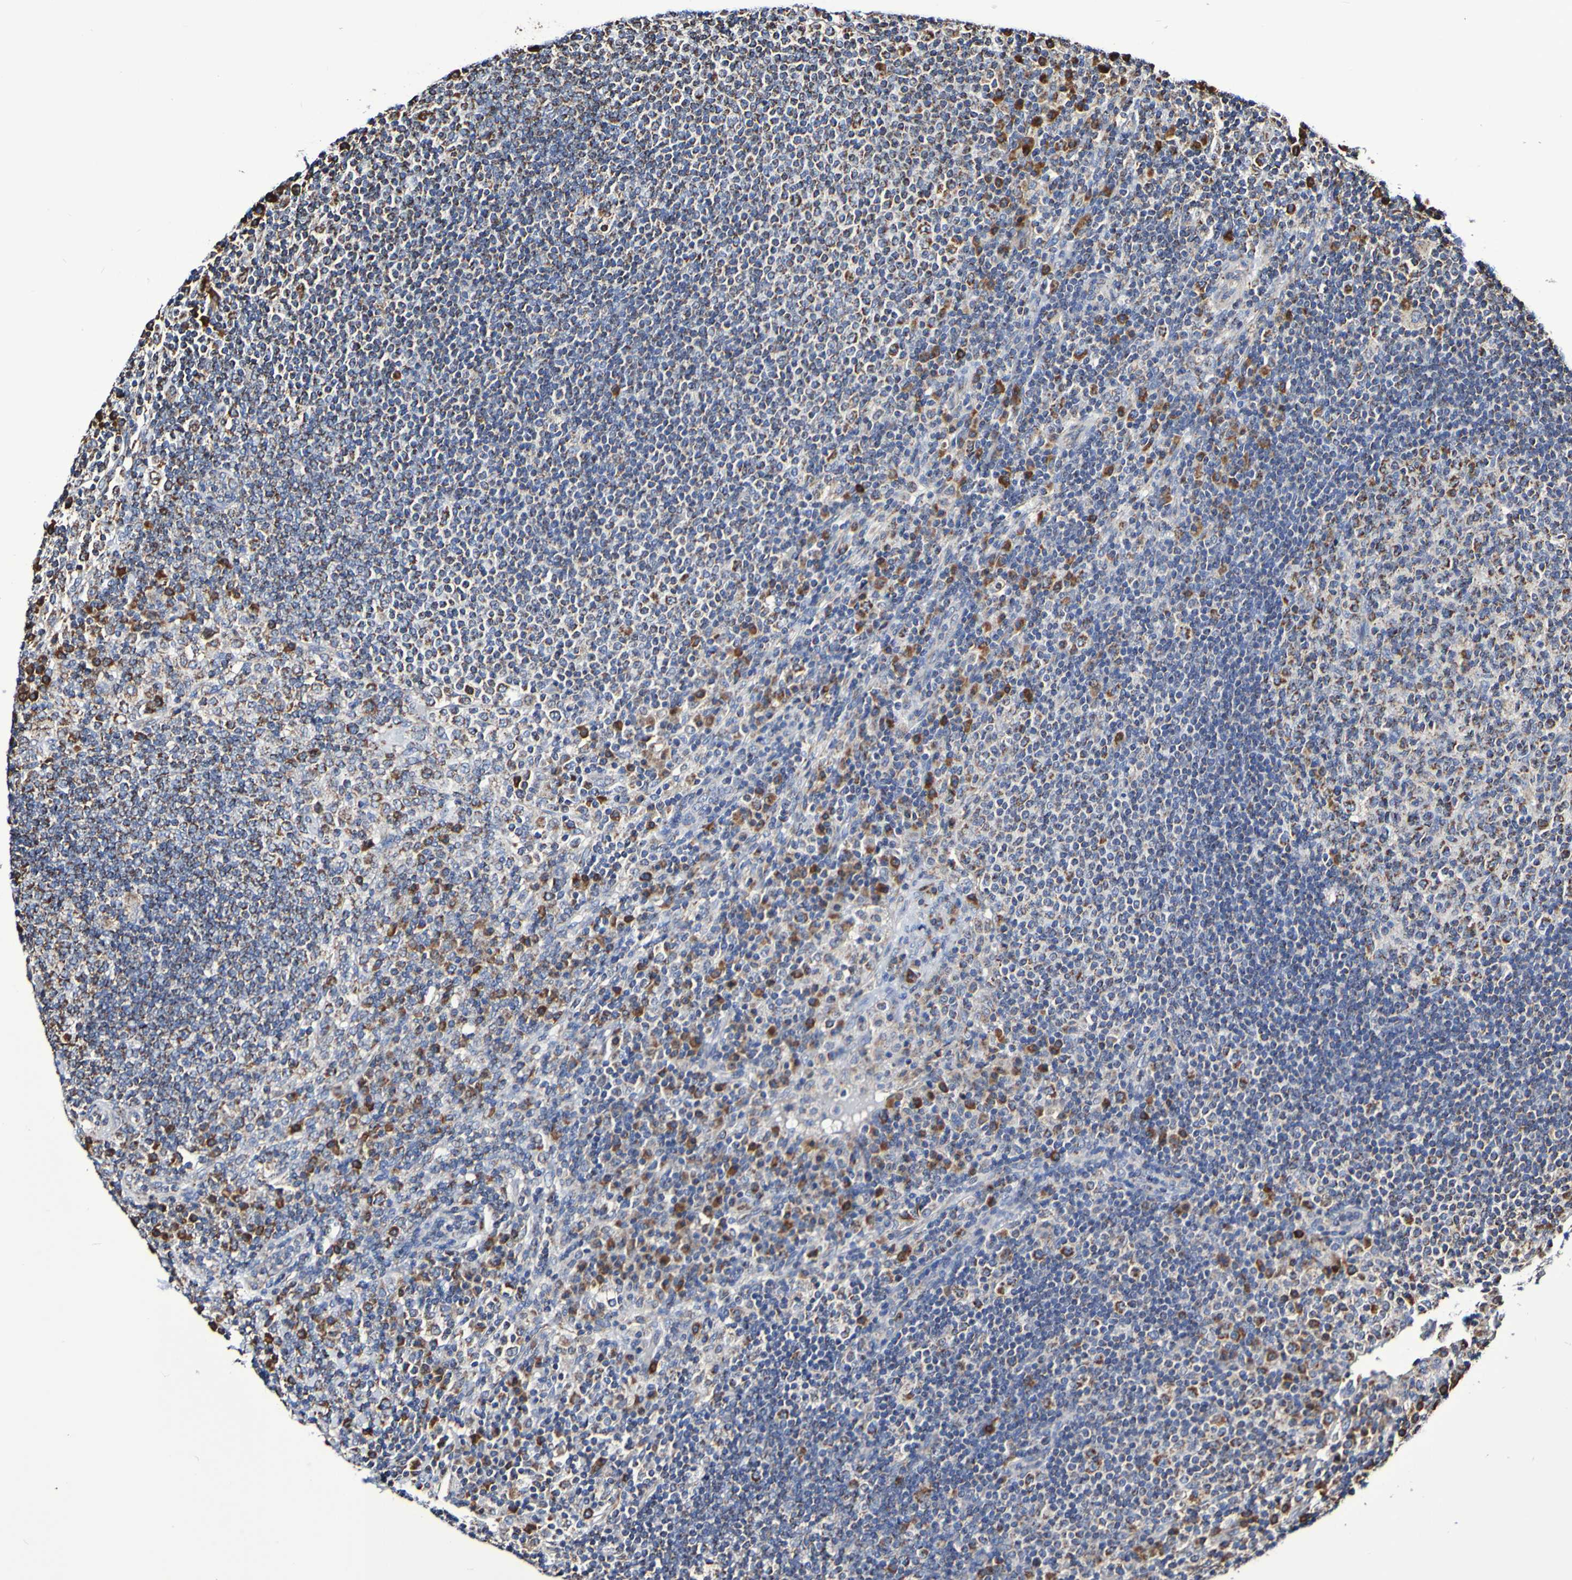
{"staining": {"intensity": "moderate", "quantity": "25%-75%", "location": "cytoplasmic/membranous"}, "tissue": "lymph node", "cell_type": "Germinal center cells", "image_type": "normal", "snomed": [{"axis": "morphology", "description": "Normal tissue, NOS"}, {"axis": "topography", "description": "Lymph node"}], "caption": "Normal lymph node demonstrates moderate cytoplasmic/membranous staining in approximately 25%-75% of germinal center cells, visualized by immunohistochemistry.", "gene": "IL18R1", "patient": {"sex": "female", "age": 53}}